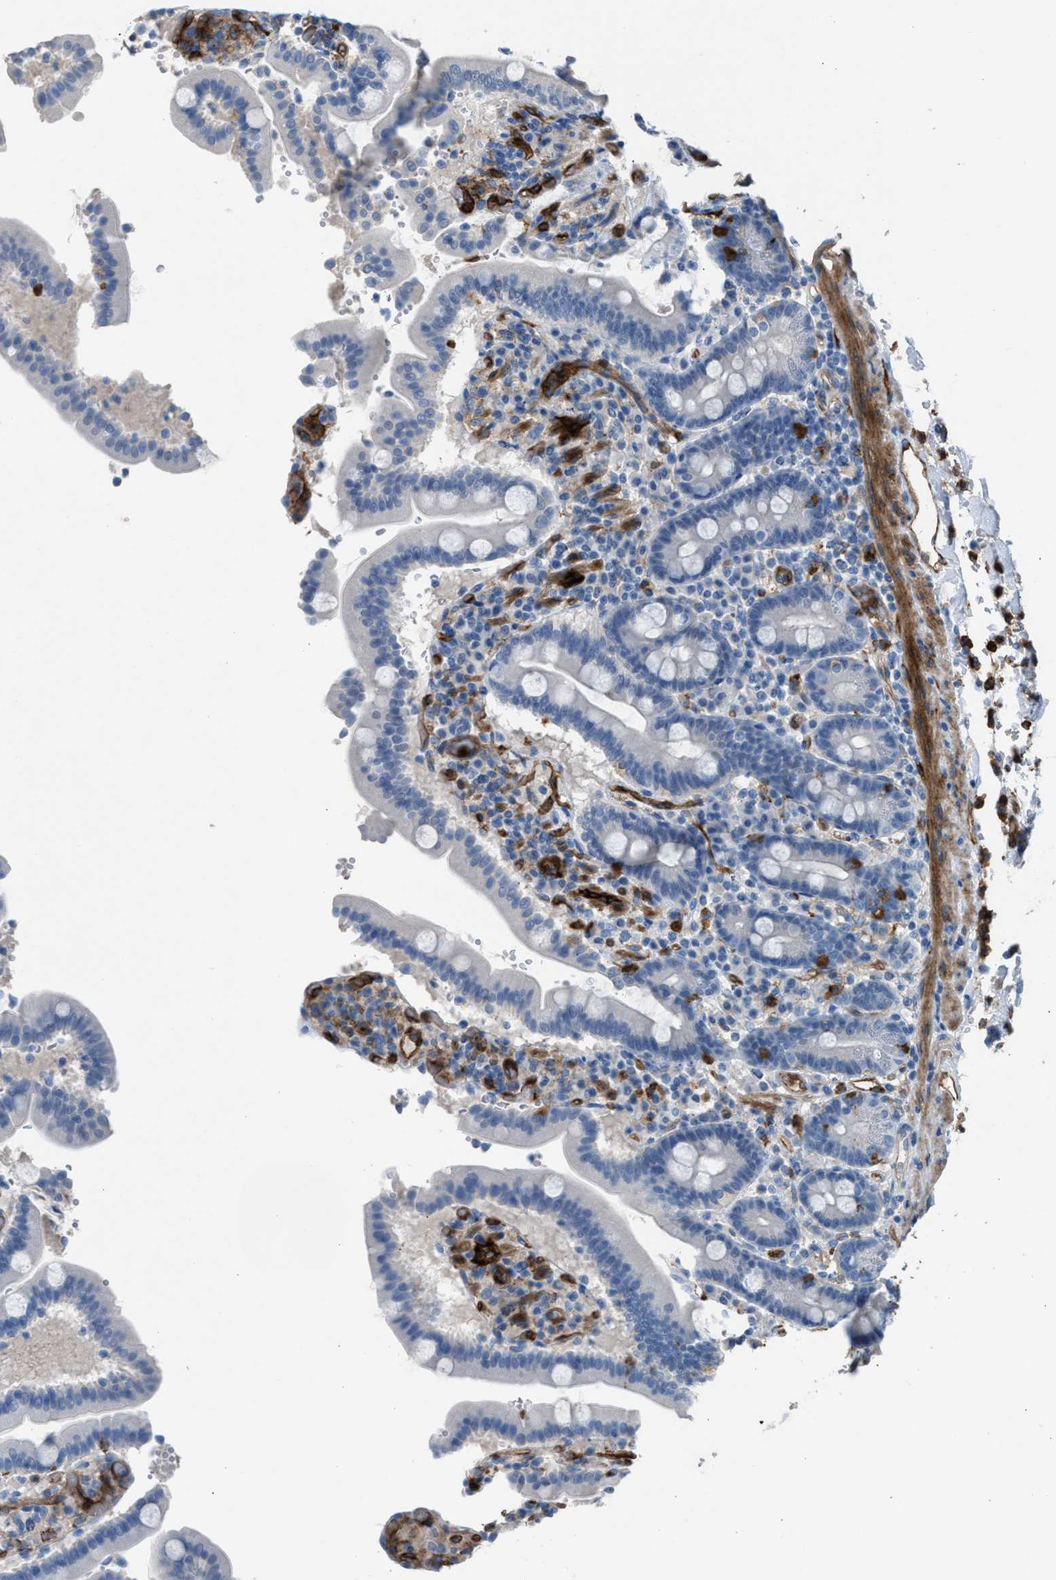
{"staining": {"intensity": "negative", "quantity": "none", "location": "none"}, "tissue": "duodenum", "cell_type": "Glandular cells", "image_type": "normal", "snomed": [{"axis": "morphology", "description": "Normal tissue, NOS"}, {"axis": "topography", "description": "Small intestine, NOS"}], "caption": "This is an immunohistochemistry image of unremarkable duodenum. There is no staining in glandular cells.", "gene": "DYSF", "patient": {"sex": "female", "age": 71}}